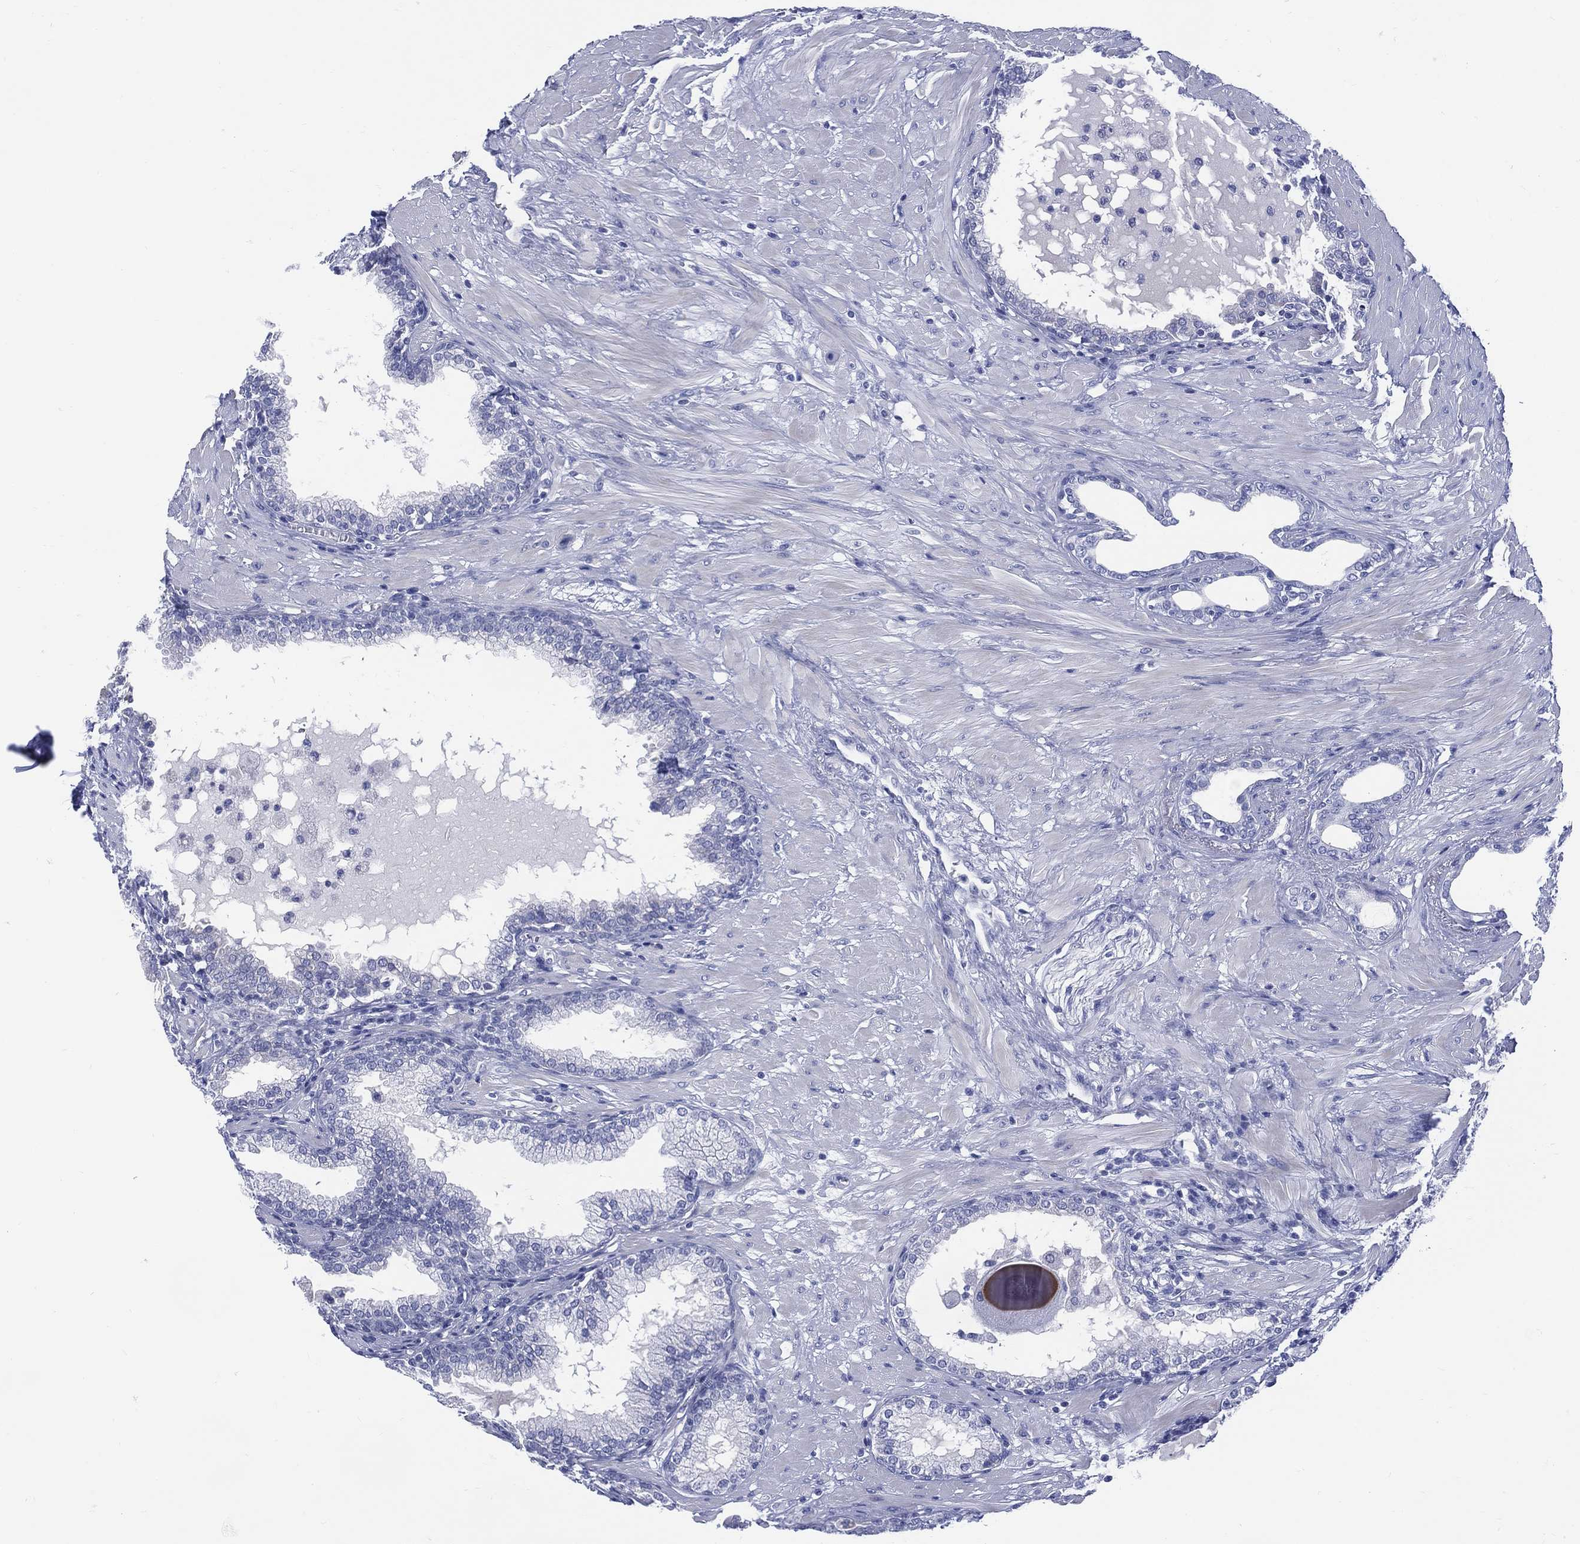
{"staining": {"intensity": "negative", "quantity": "none", "location": "none"}, "tissue": "prostate", "cell_type": "Glandular cells", "image_type": "normal", "snomed": [{"axis": "morphology", "description": "Normal tissue, NOS"}, {"axis": "topography", "description": "Prostate"}], "caption": "DAB (3,3'-diaminobenzidine) immunohistochemical staining of unremarkable human prostate demonstrates no significant positivity in glandular cells.", "gene": "ENSG00000285953", "patient": {"sex": "male", "age": 64}}